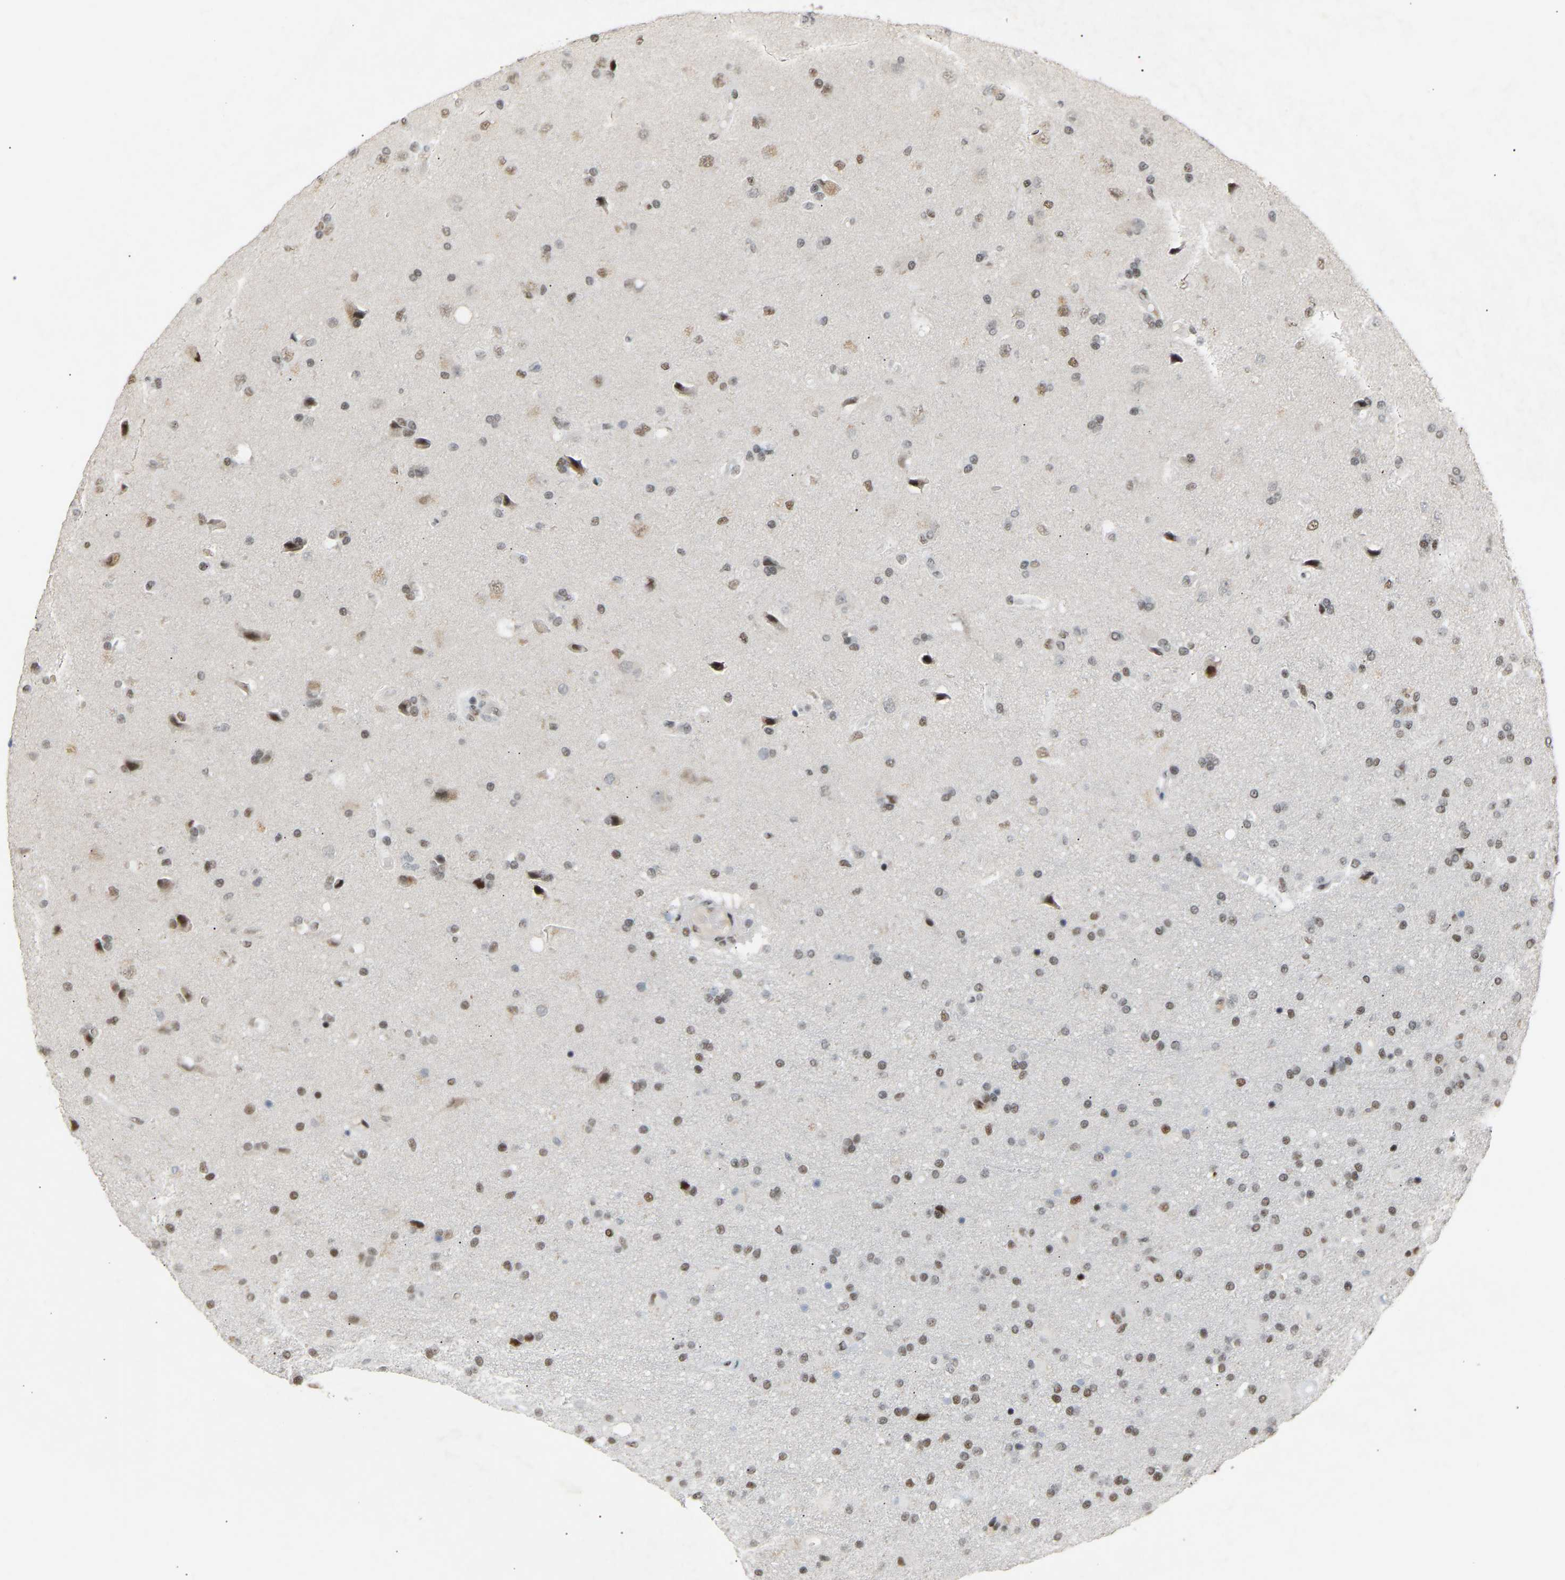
{"staining": {"intensity": "strong", "quantity": ">75%", "location": "nuclear"}, "tissue": "glioma", "cell_type": "Tumor cells", "image_type": "cancer", "snomed": [{"axis": "morphology", "description": "Glioma, malignant, High grade"}, {"axis": "topography", "description": "Brain"}], "caption": "A photomicrograph showing strong nuclear staining in approximately >75% of tumor cells in malignant glioma (high-grade), as visualized by brown immunohistochemical staining.", "gene": "NELFB", "patient": {"sex": "male", "age": 72}}